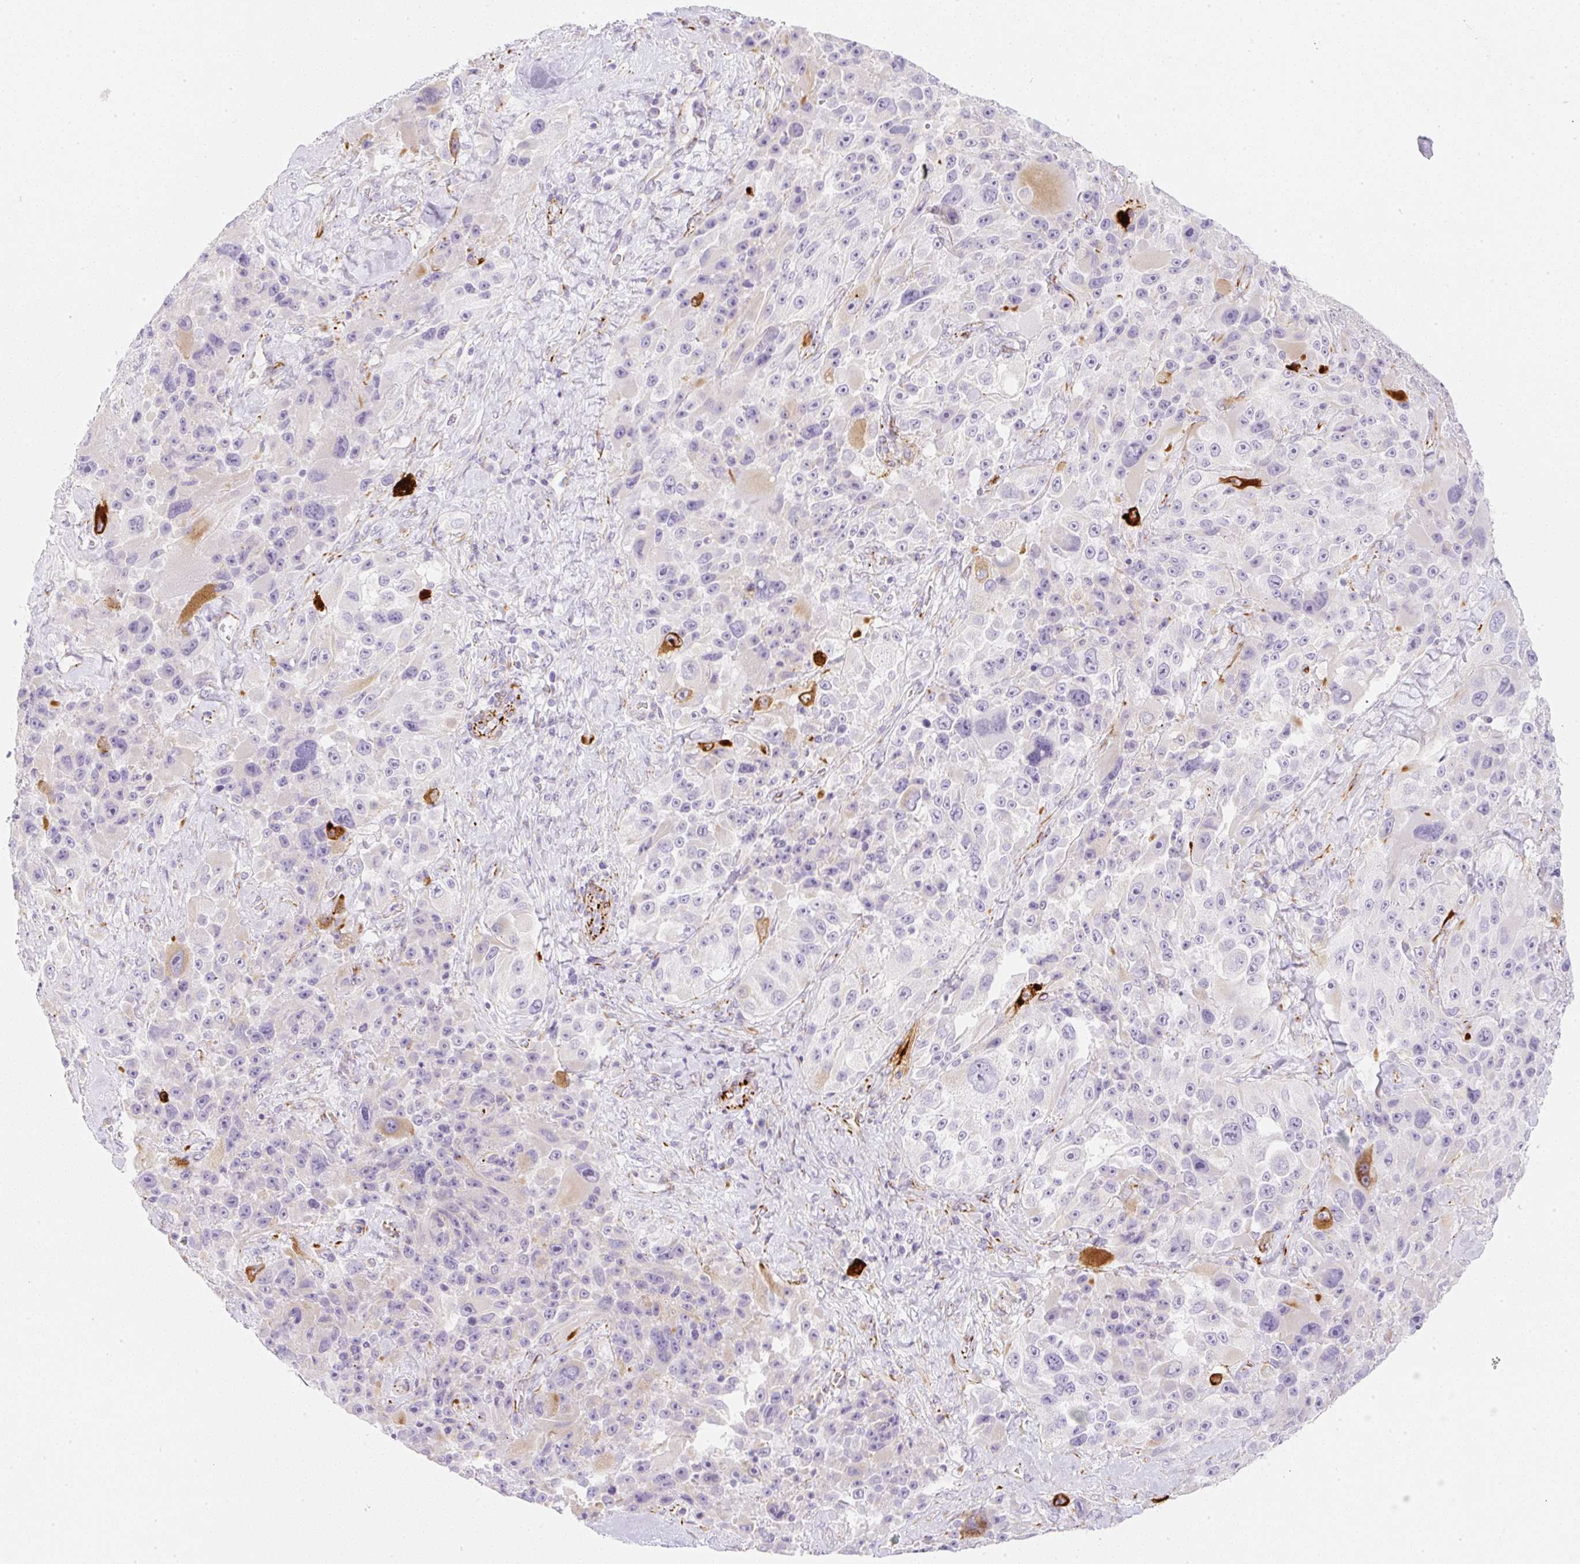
{"staining": {"intensity": "weak", "quantity": "<25%", "location": "cytoplasmic/membranous"}, "tissue": "melanoma", "cell_type": "Tumor cells", "image_type": "cancer", "snomed": [{"axis": "morphology", "description": "Malignant melanoma, Metastatic site"}, {"axis": "topography", "description": "Lymph node"}], "caption": "Immunohistochemical staining of malignant melanoma (metastatic site) demonstrates no significant positivity in tumor cells.", "gene": "ZNF689", "patient": {"sex": "male", "age": 62}}